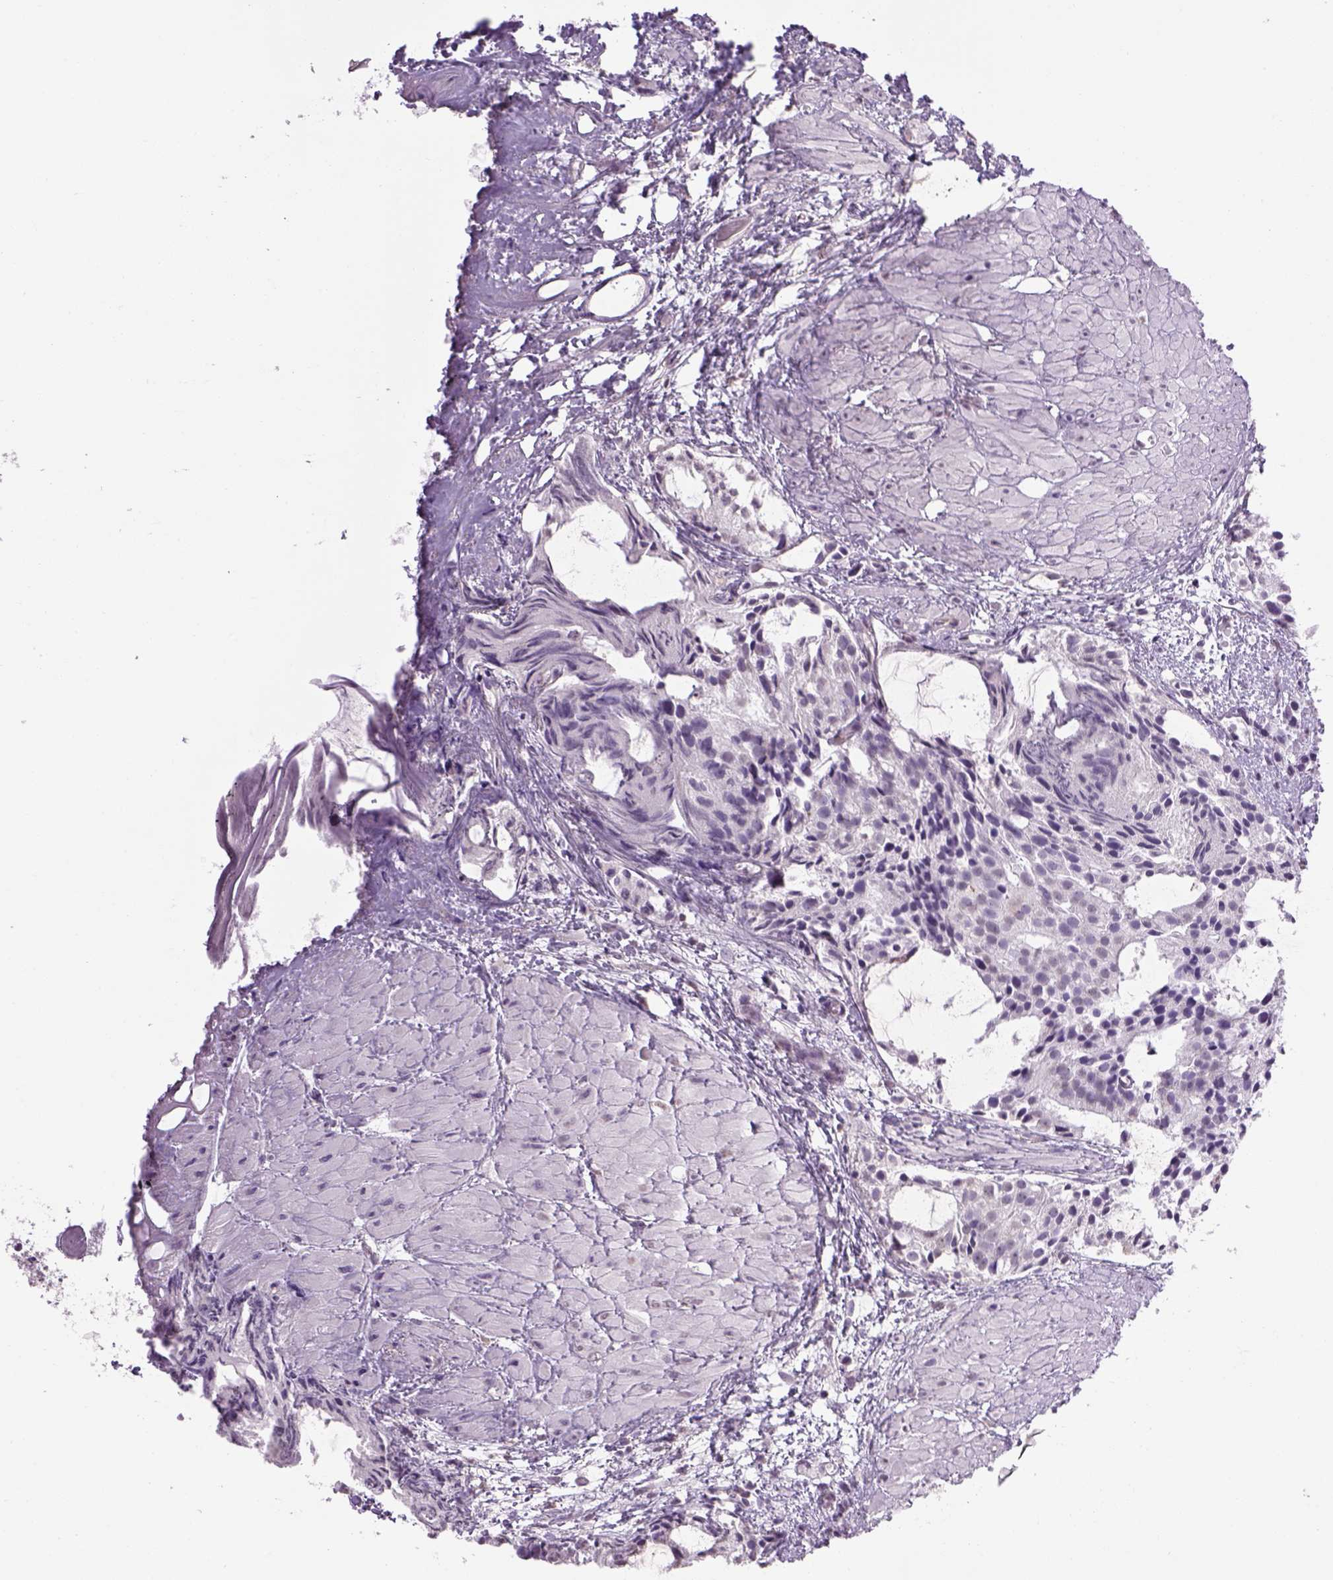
{"staining": {"intensity": "negative", "quantity": "none", "location": "none"}, "tissue": "prostate cancer", "cell_type": "Tumor cells", "image_type": "cancer", "snomed": [{"axis": "morphology", "description": "Adenocarcinoma, High grade"}, {"axis": "topography", "description": "Prostate"}], "caption": "IHC photomicrograph of prostate cancer stained for a protein (brown), which shows no staining in tumor cells.", "gene": "PRRT1", "patient": {"sex": "male", "age": 79}}